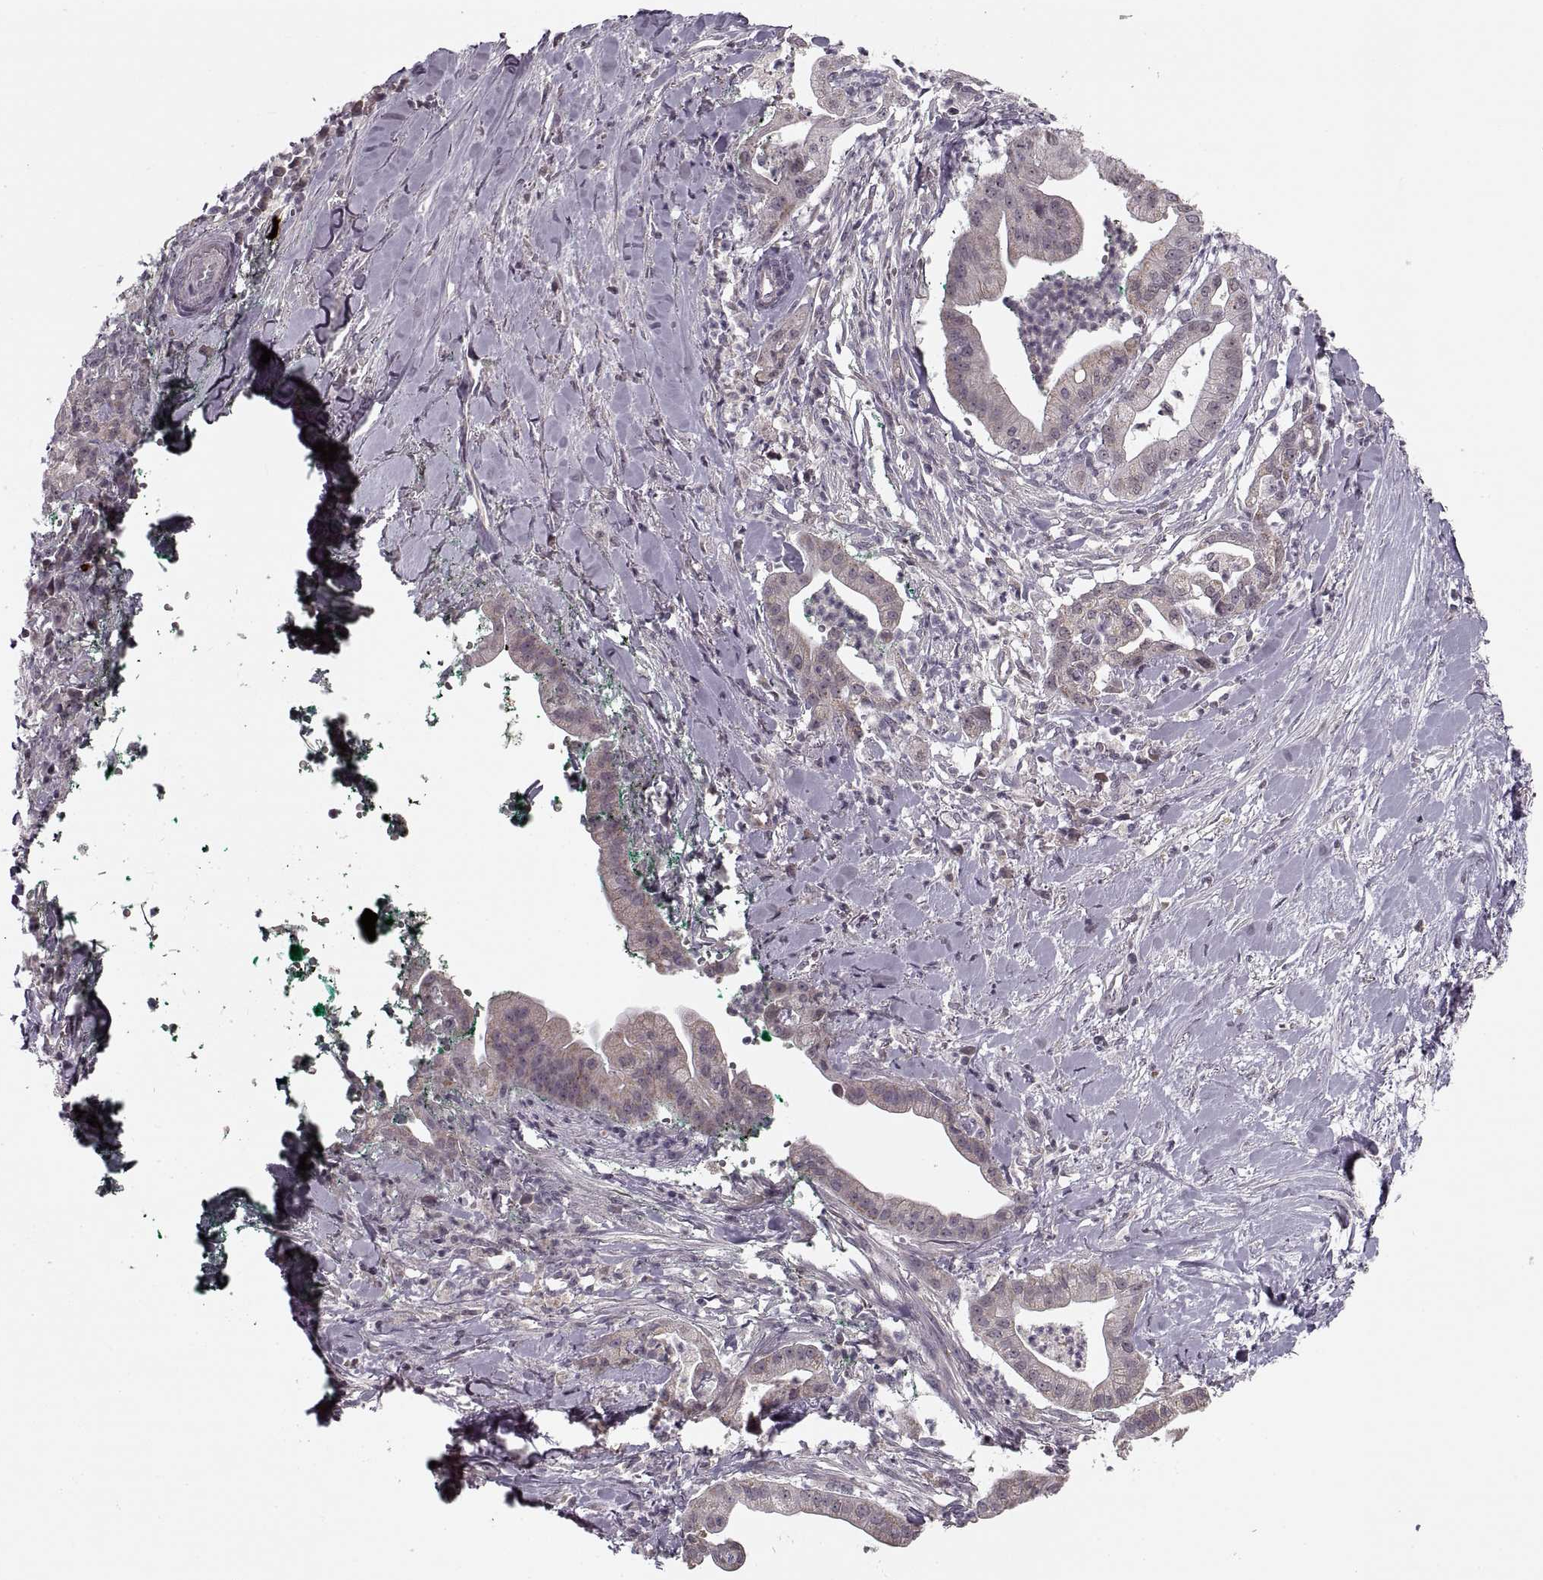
{"staining": {"intensity": "negative", "quantity": "none", "location": "none"}, "tissue": "pancreatic cancer", "cell_type": "Tumor cells", "image_type": "cancer", "snomed": [{"axis": "morphology", "description": "Normal tissue, NOS"}, {"axis": "morphology", "description": "Adenocarcinoma, NOS"}, {"axis": "topography", "description": "Lymph node"}, {"axis": "topography", "description": "Pancreas"}], "caption": "Immunohistochemistry (IHC) histopathology image of neoplastic tissue: pancreatic adenocarcinoma stained with DAB displays no significant protein staining in tumor cells.", "gene": "ASIC3", "patient": {"sex": "female", "age": 58}}